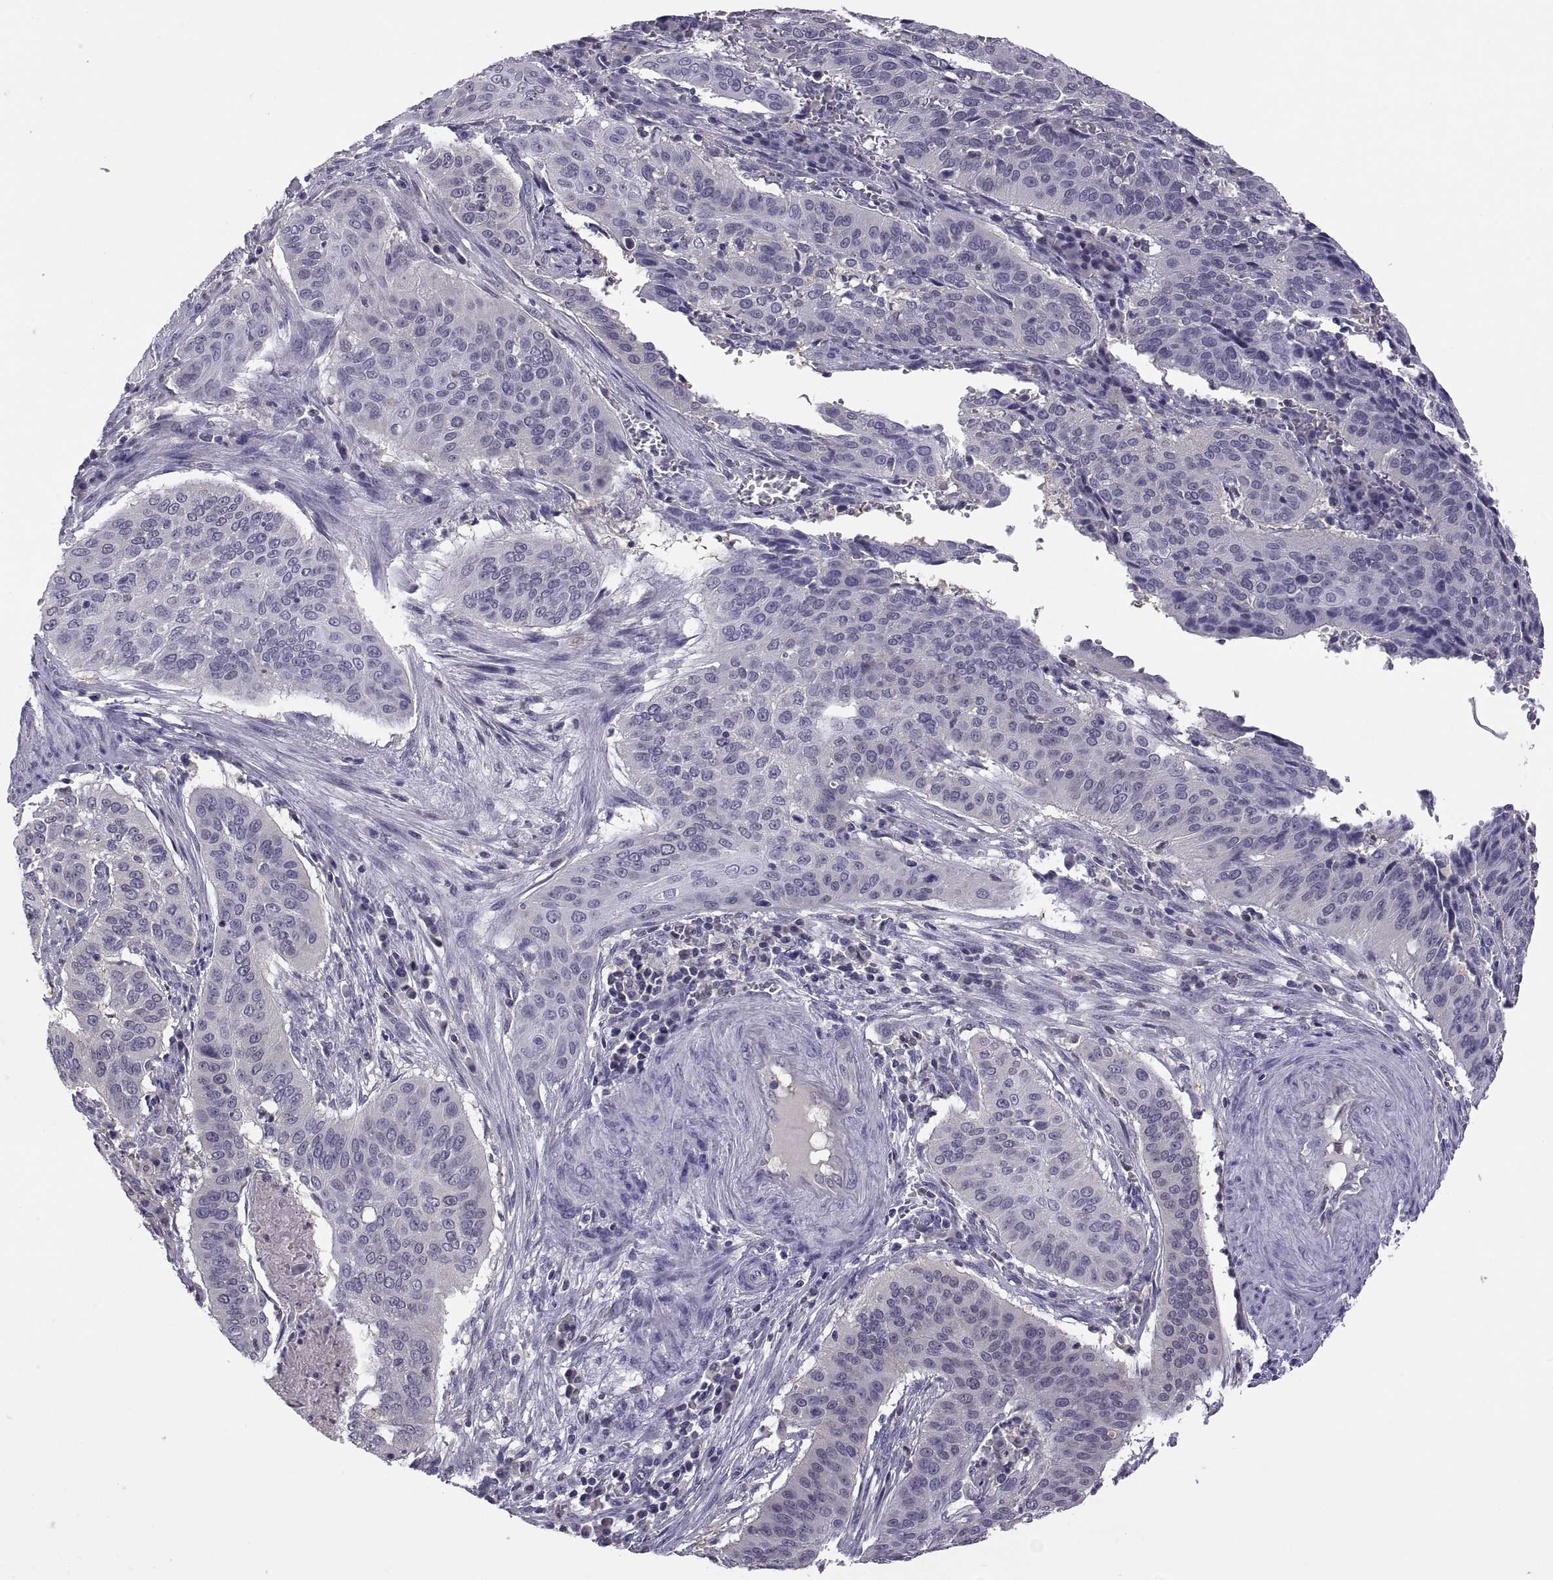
{"staining": {"intensity": "negative", "quantity": "none", "location": "none"}, "tissue": "cervical cancer", "cell_type": "Tumor cells", "image_type": "cancer", "snomed": [{"axis": "morphology", "description": "Squamous cell carcinoma, NOS"}, {"axis": "topography", "description": "Cervix"}], "caption": "Tumor cells show no significant protein expression in cervical cancer (squamous cell carcinoma).", "gene": "FGF9", "patient": {"sex": "female", "age": 39}}